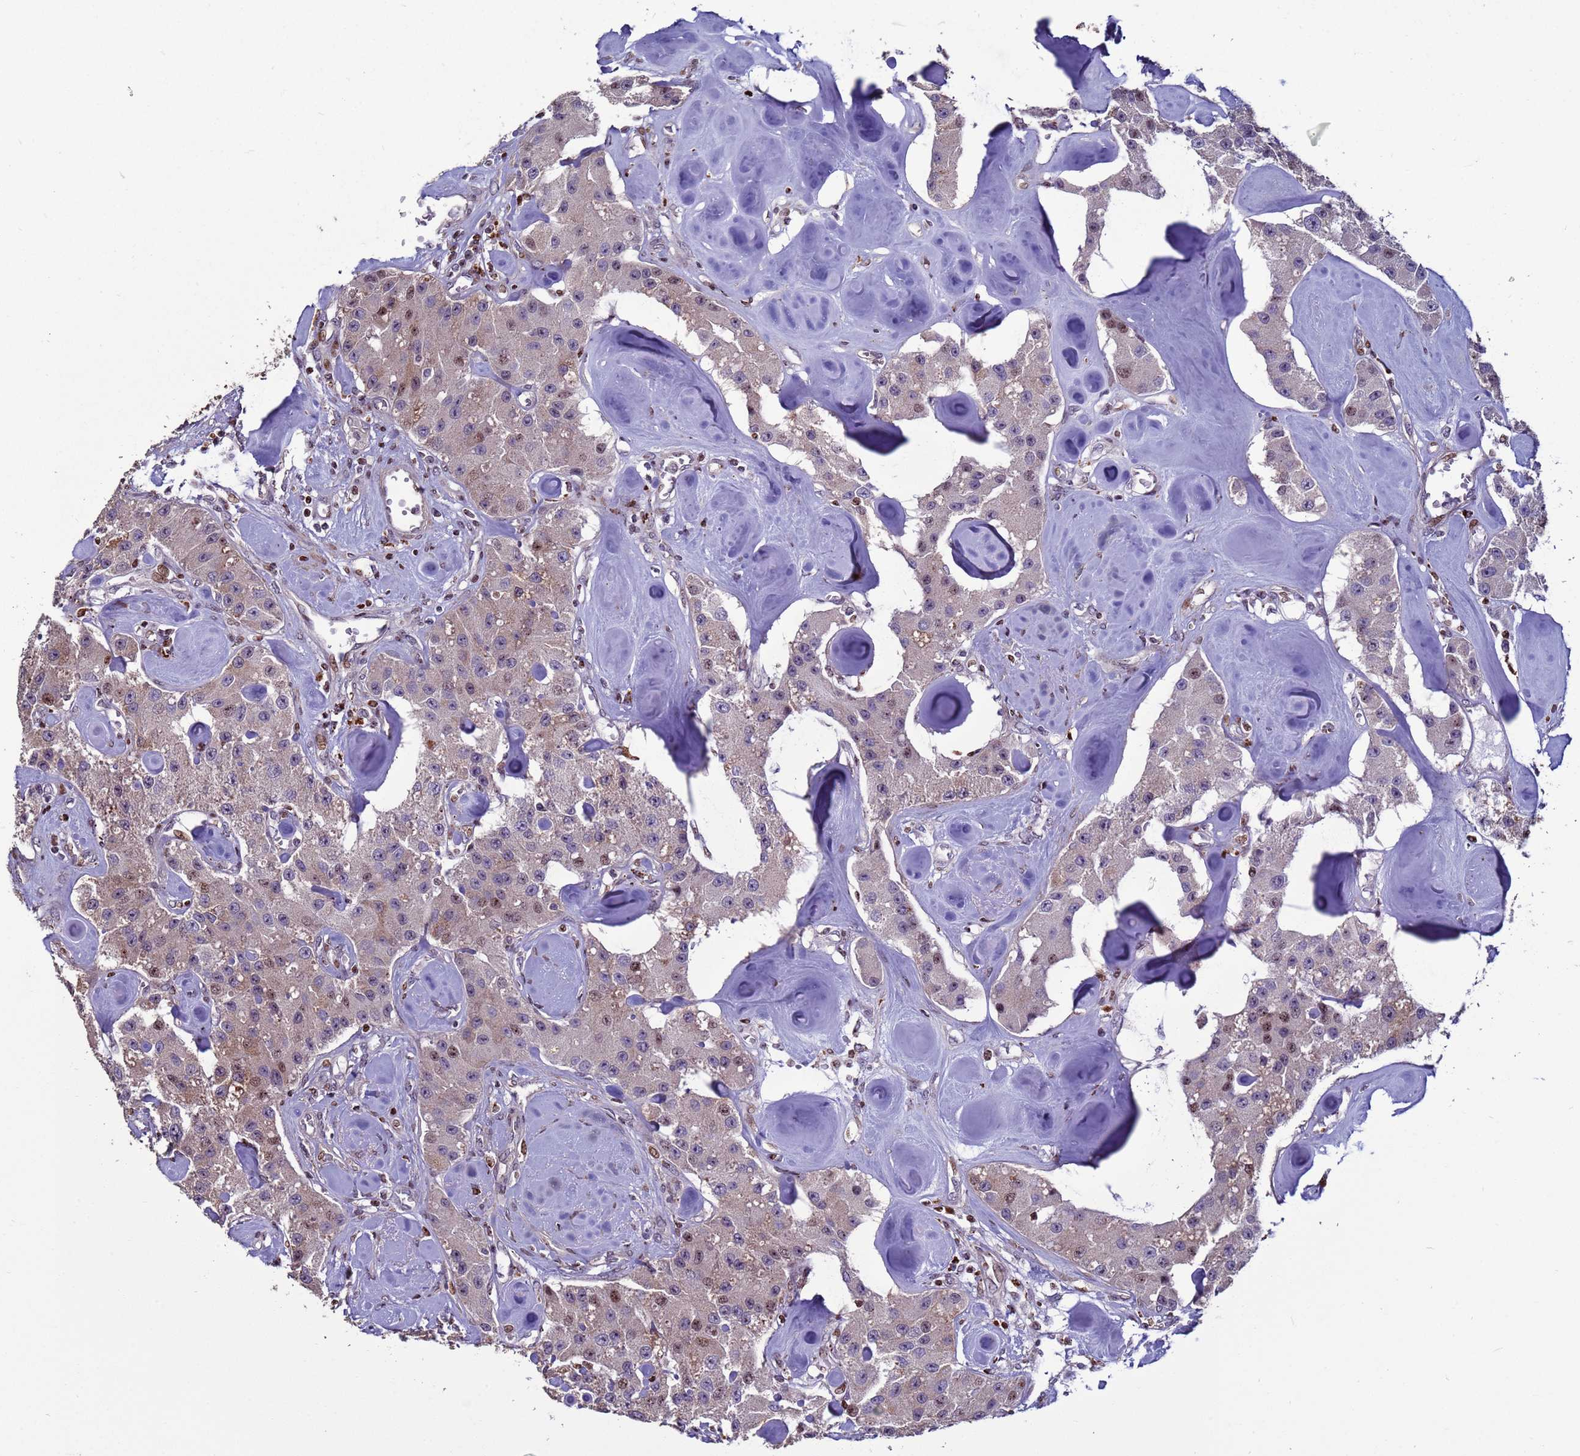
{"staining": {"intensity": "weak", "quantity": "<25%", "location": "cytoplasmic/membranous,nuclear"}, "tissue": "carcinoid", "cell_type": "Tumor cells", "image_type": "cancer", "snomed": [{"axis": "morphology", "description": "Carcinoid, malignant, NOS"}, {"axis": "topography", "description": "Pancreas"}], "caption": "DAB (3,3'-diaminobenzidine) immunohistochemical staining of human malignant carcinoid demonstrates no significant expression in tumor cells.", "gene": "HGH1", "patient": {"sex": "male", "age": 41}}